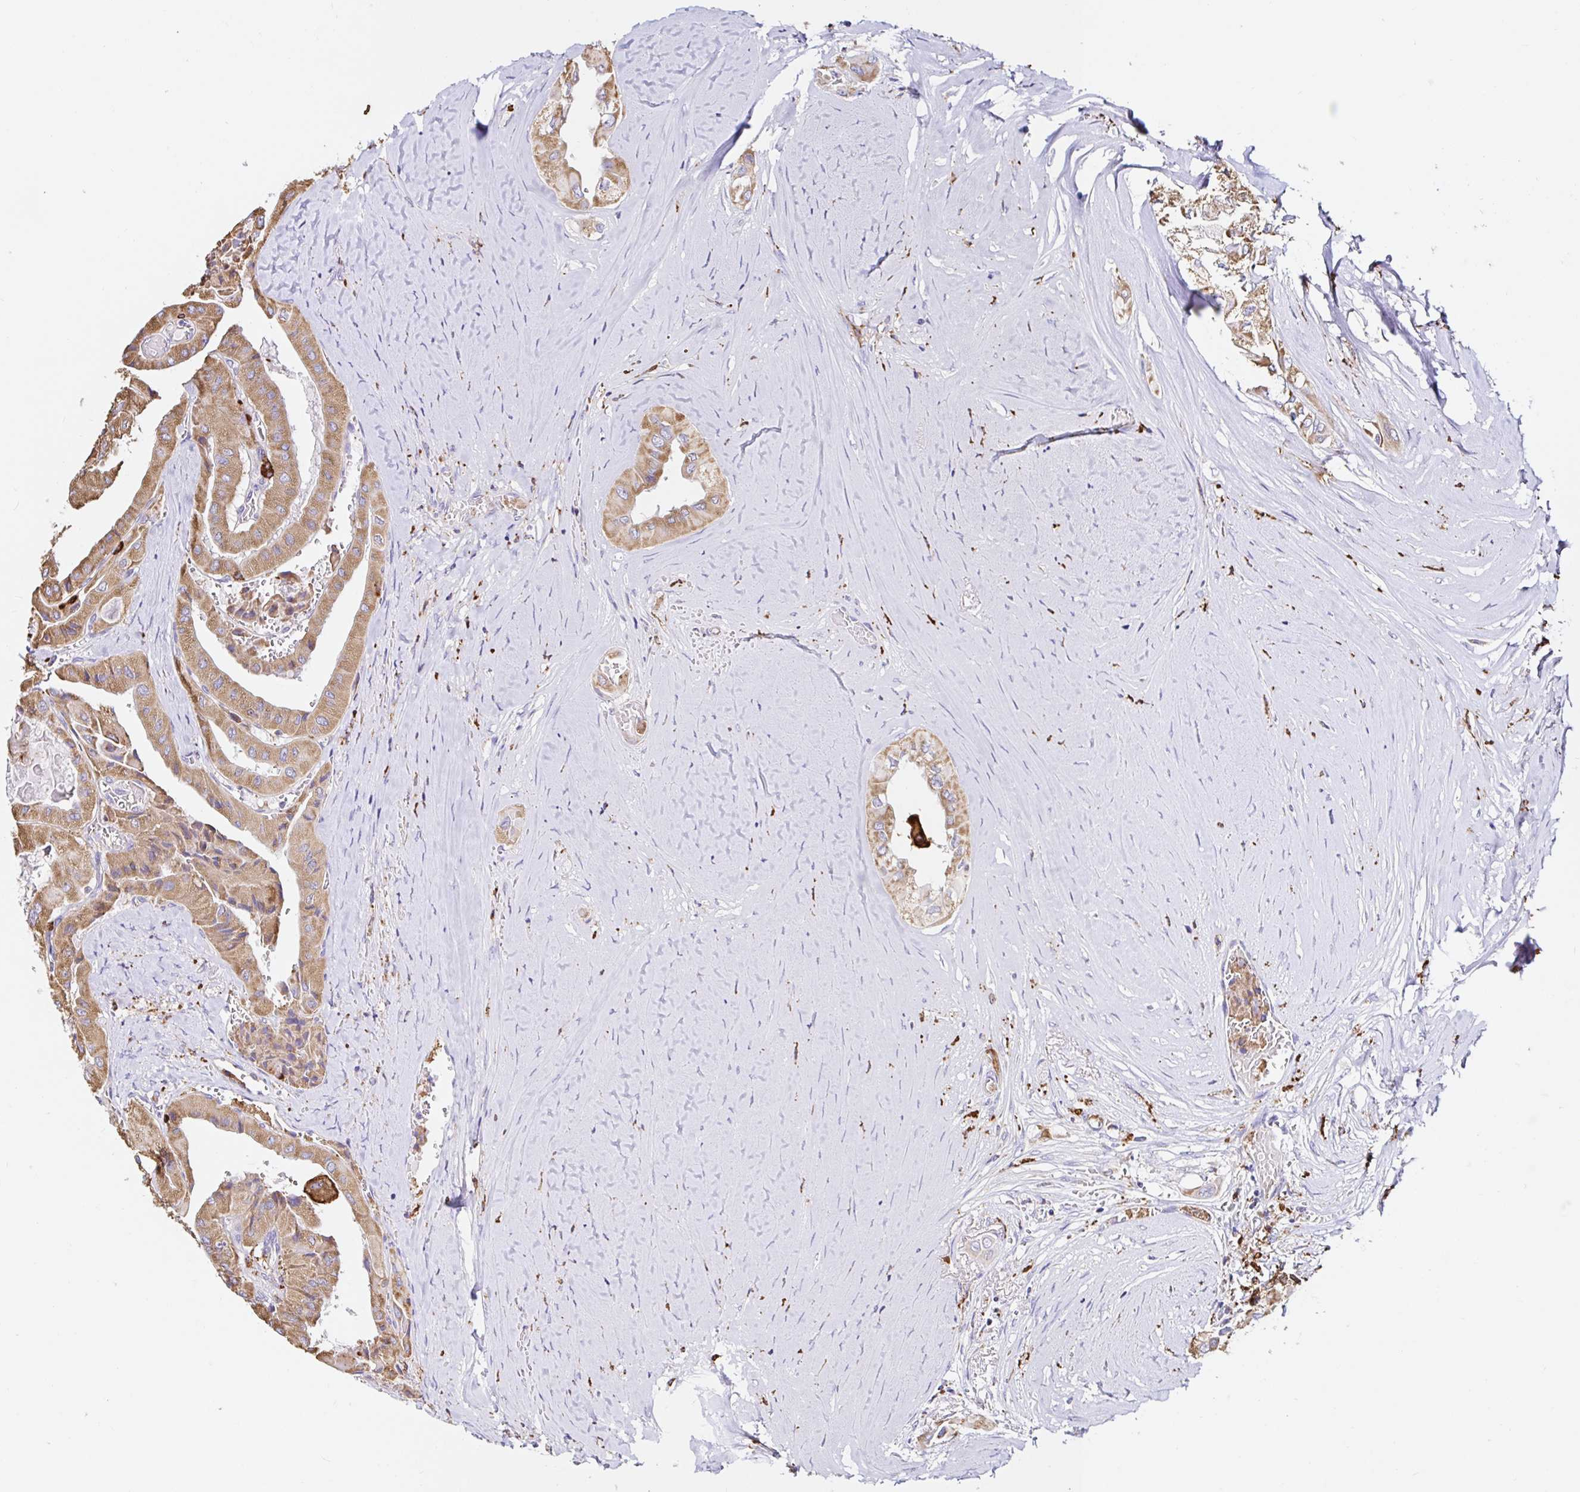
{"staining": {"intensity": "moderate", "quantity": ">75%", "location": "cytoplasmic/membranous"}, "tissue": "thyroid cancer", "cell_type": "Tumor cells", "image_type": "cancer", "snomed": [{"axis": "morphology", "description": "Normal tissue, NOS"}, {"axis": "morphology", "description": "Papillary adenocarcinoma, NOS"}, {"axis": "topography", "description": "Thyroid gland"}], "caption": "Tumor cells exhibit moderate cytoplasmic/membranous staining in about >75% of cells in papillary adenocarcinoma (thyroid). The protein of interest is shown in brown color, while the nuclei are stained blue.", "gene": "MSR1", "patient": {"sex": "female", "age": 59}}